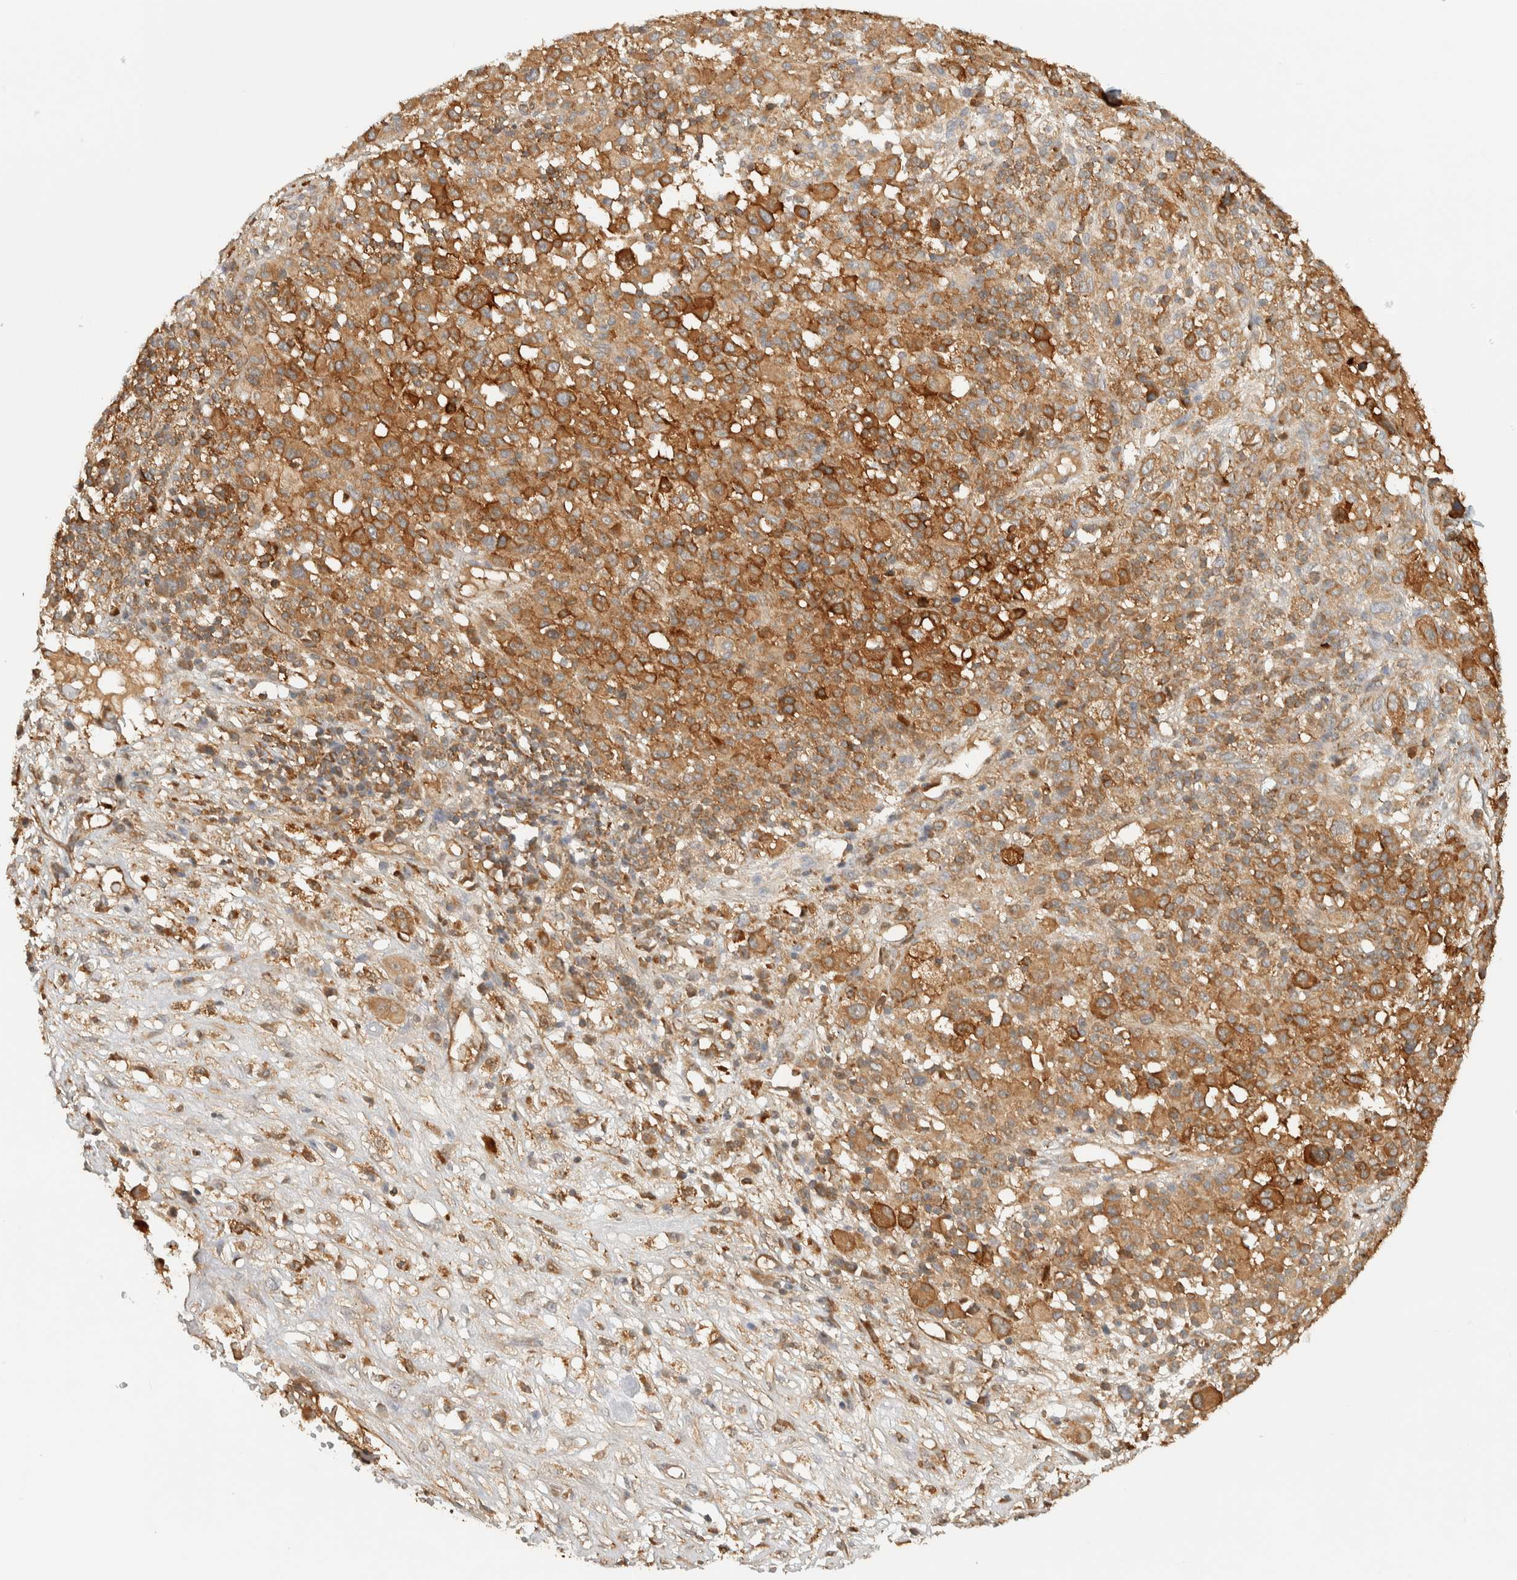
{"staining": {"intensity": "moderate", "quantity": ">75%", "location": "cytoplasmic/membranous"}, "tissue": "melanoma", "cell_type": "Tumor cells", "image_type": "cancer", "snomed": [{"axis": "morphology", "description": "Malignant melanoma, Metastatic site"}, {"axis": "topography", "description": "Skin"}], "caption": "Immunohistochemical staining of human melanoma reveals medium levels of moderate cytoplasmic/membranous protein positivity in about >75% of tumor cells.", "gene": "TMEM192", "patient": {"sex": "female", "age": 74}}